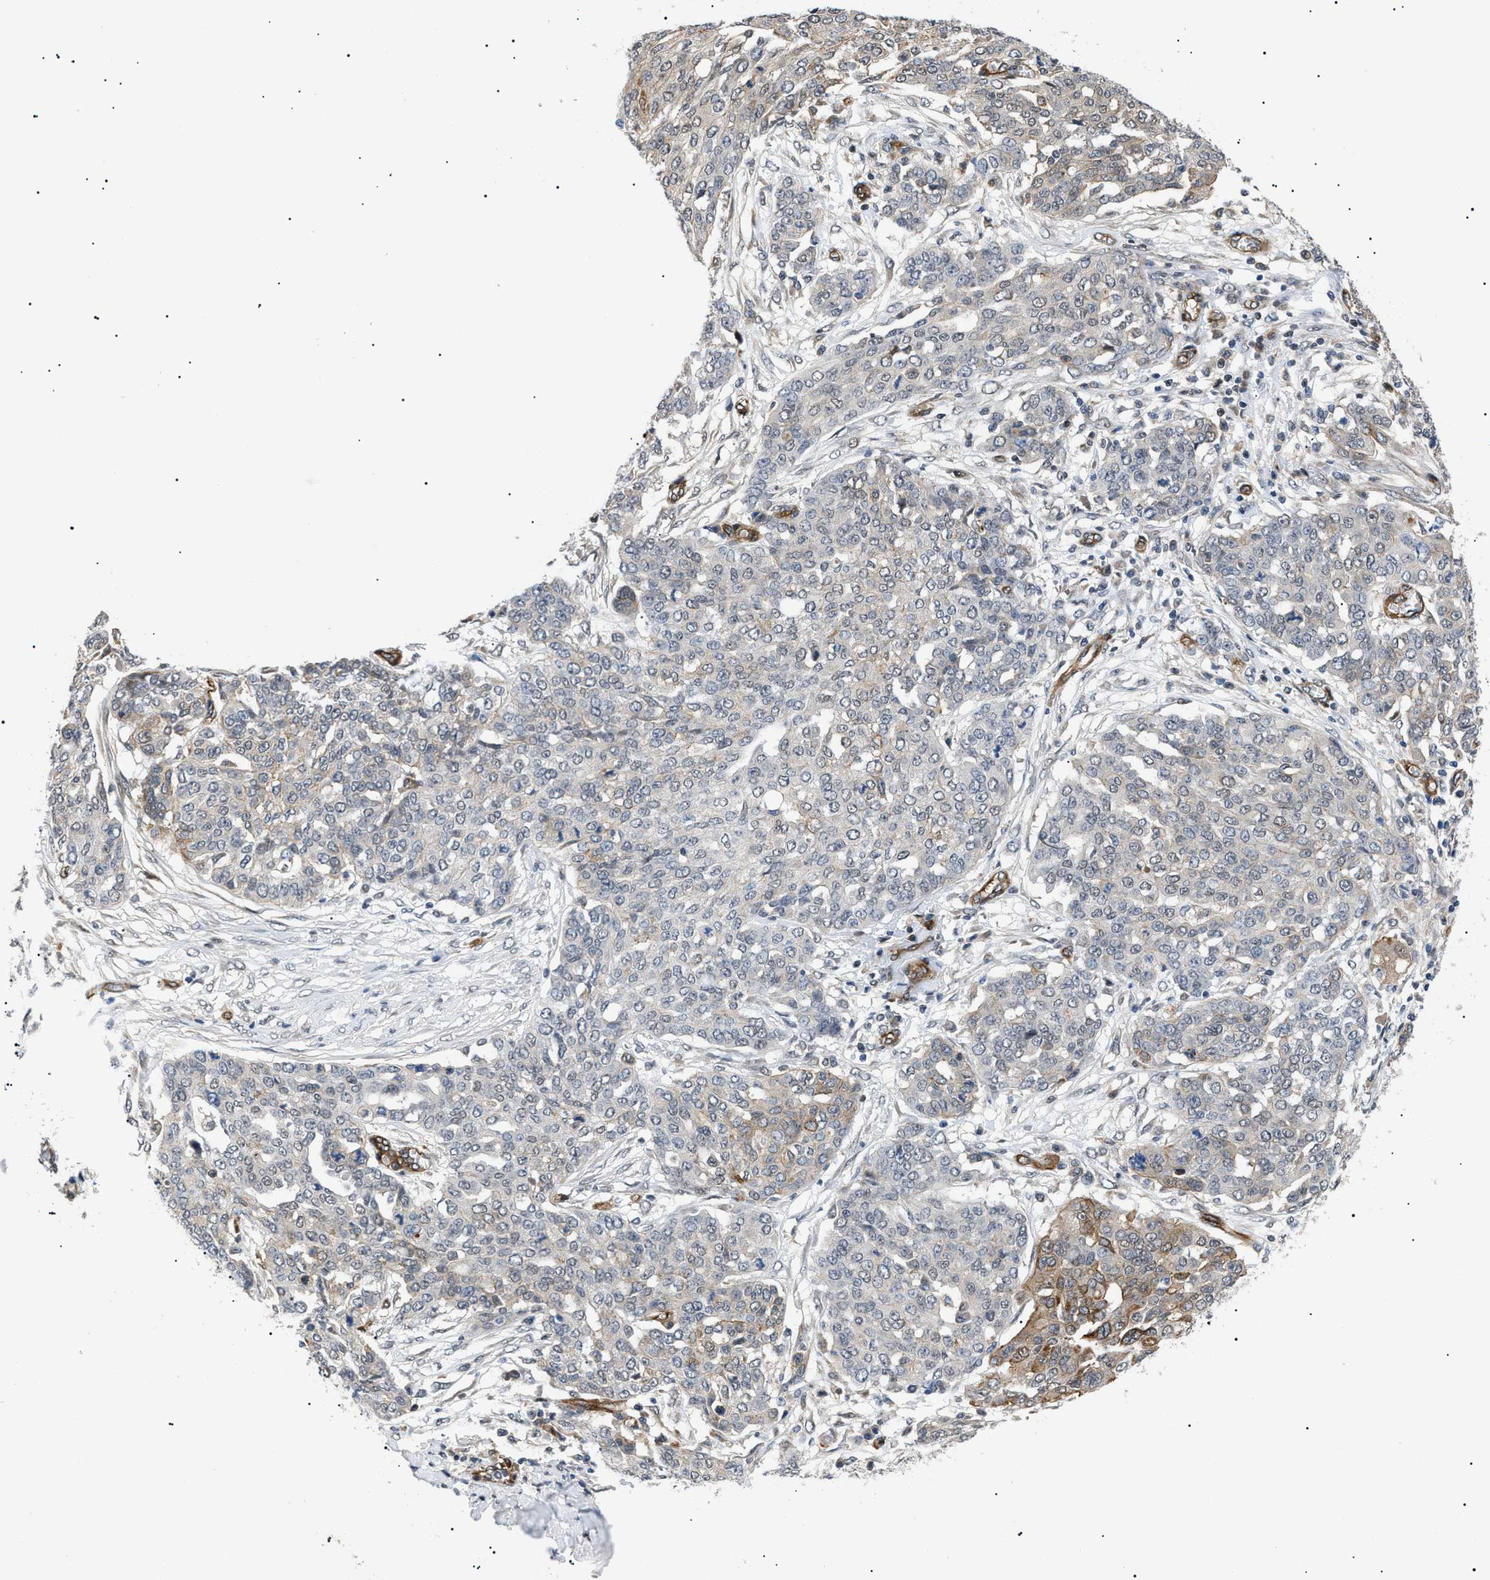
{"staining": {"intensity": "strong", "quantity": "<25%", "location": "cytoplasmic/membranous"}, "tissue": "ovarian cancer", "cell_type": "Tumor cells", "image_type": "cancer", "snomed": [{"axis": "morphology", "description": "Cystadenocarcinoma, serous, NOS"}, {"axis": "topography", "description": "Soft tissue"}, {"axis": "topography", "description": "Ovary"}], "caption": "Immunohistochemical staining of ovarian serous cystadenocarcinoma demonstrates medium levels of strong cytoplasmic/membranous protein positivity in approximately <25% of tumor cells.", "gene": "CRCP", "patient": {"sex": "female", "age": 57}}